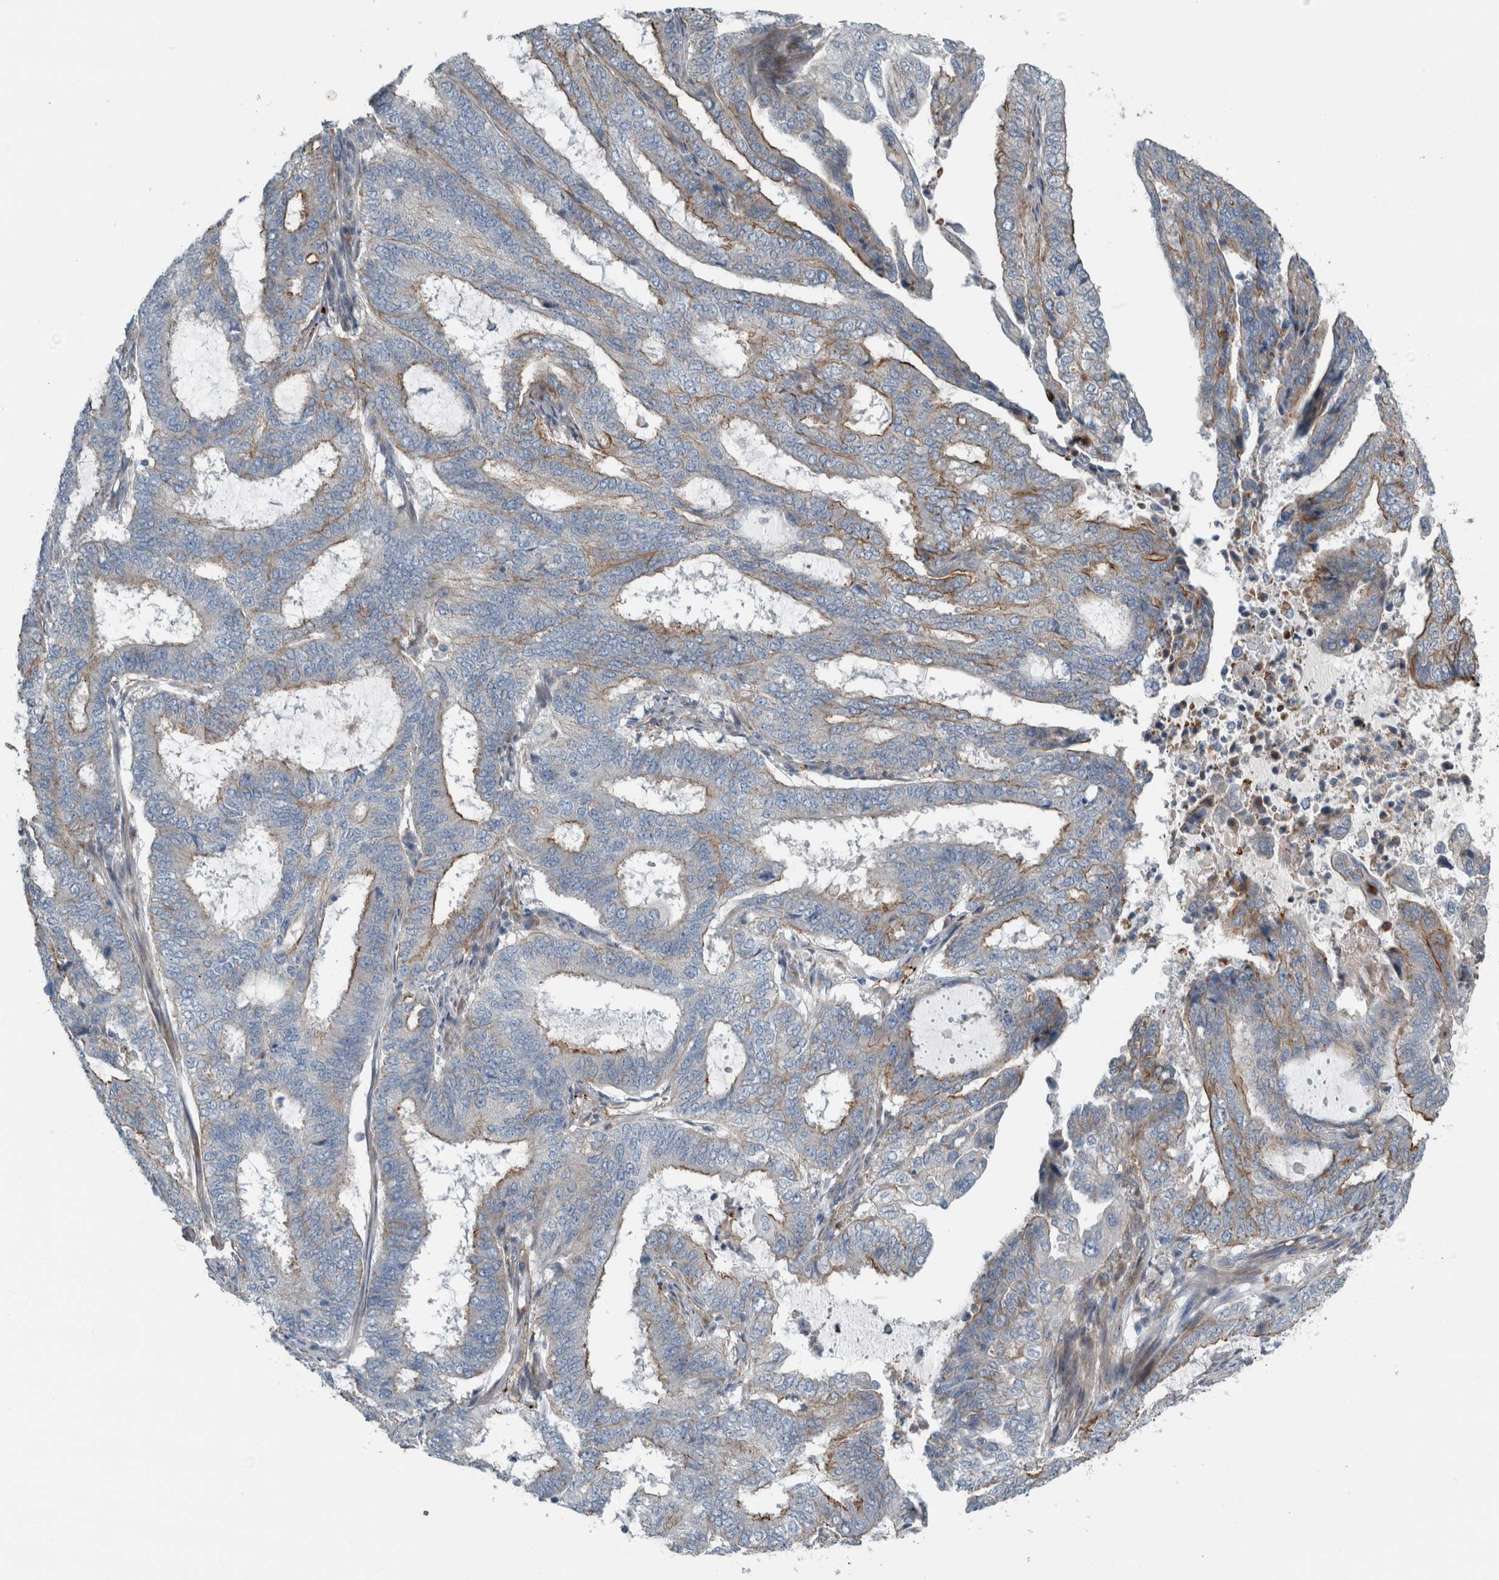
{"staining": {"intensity": "moderate", "quantity": "<25%", "location": "cytoplasmic/membranous"}, "tissue": "endometrial cancer", "cell_type": "Tumor cells", "image_type": "cancer", "snomed": [{"axis": "morphology", "description": "Adenocarcinoma, NOS"}, {"axis": "topography", "description": "Endometrium"}], "caption": "This image exhibits IHC staining of human endometrial cancer (adenocarcinoma), with low moderate cytoplasmic/membranous expression in about <25% of tumor cells.", "gene": "GLT8D2", "patient": {"sex": "female", "age": 51}}